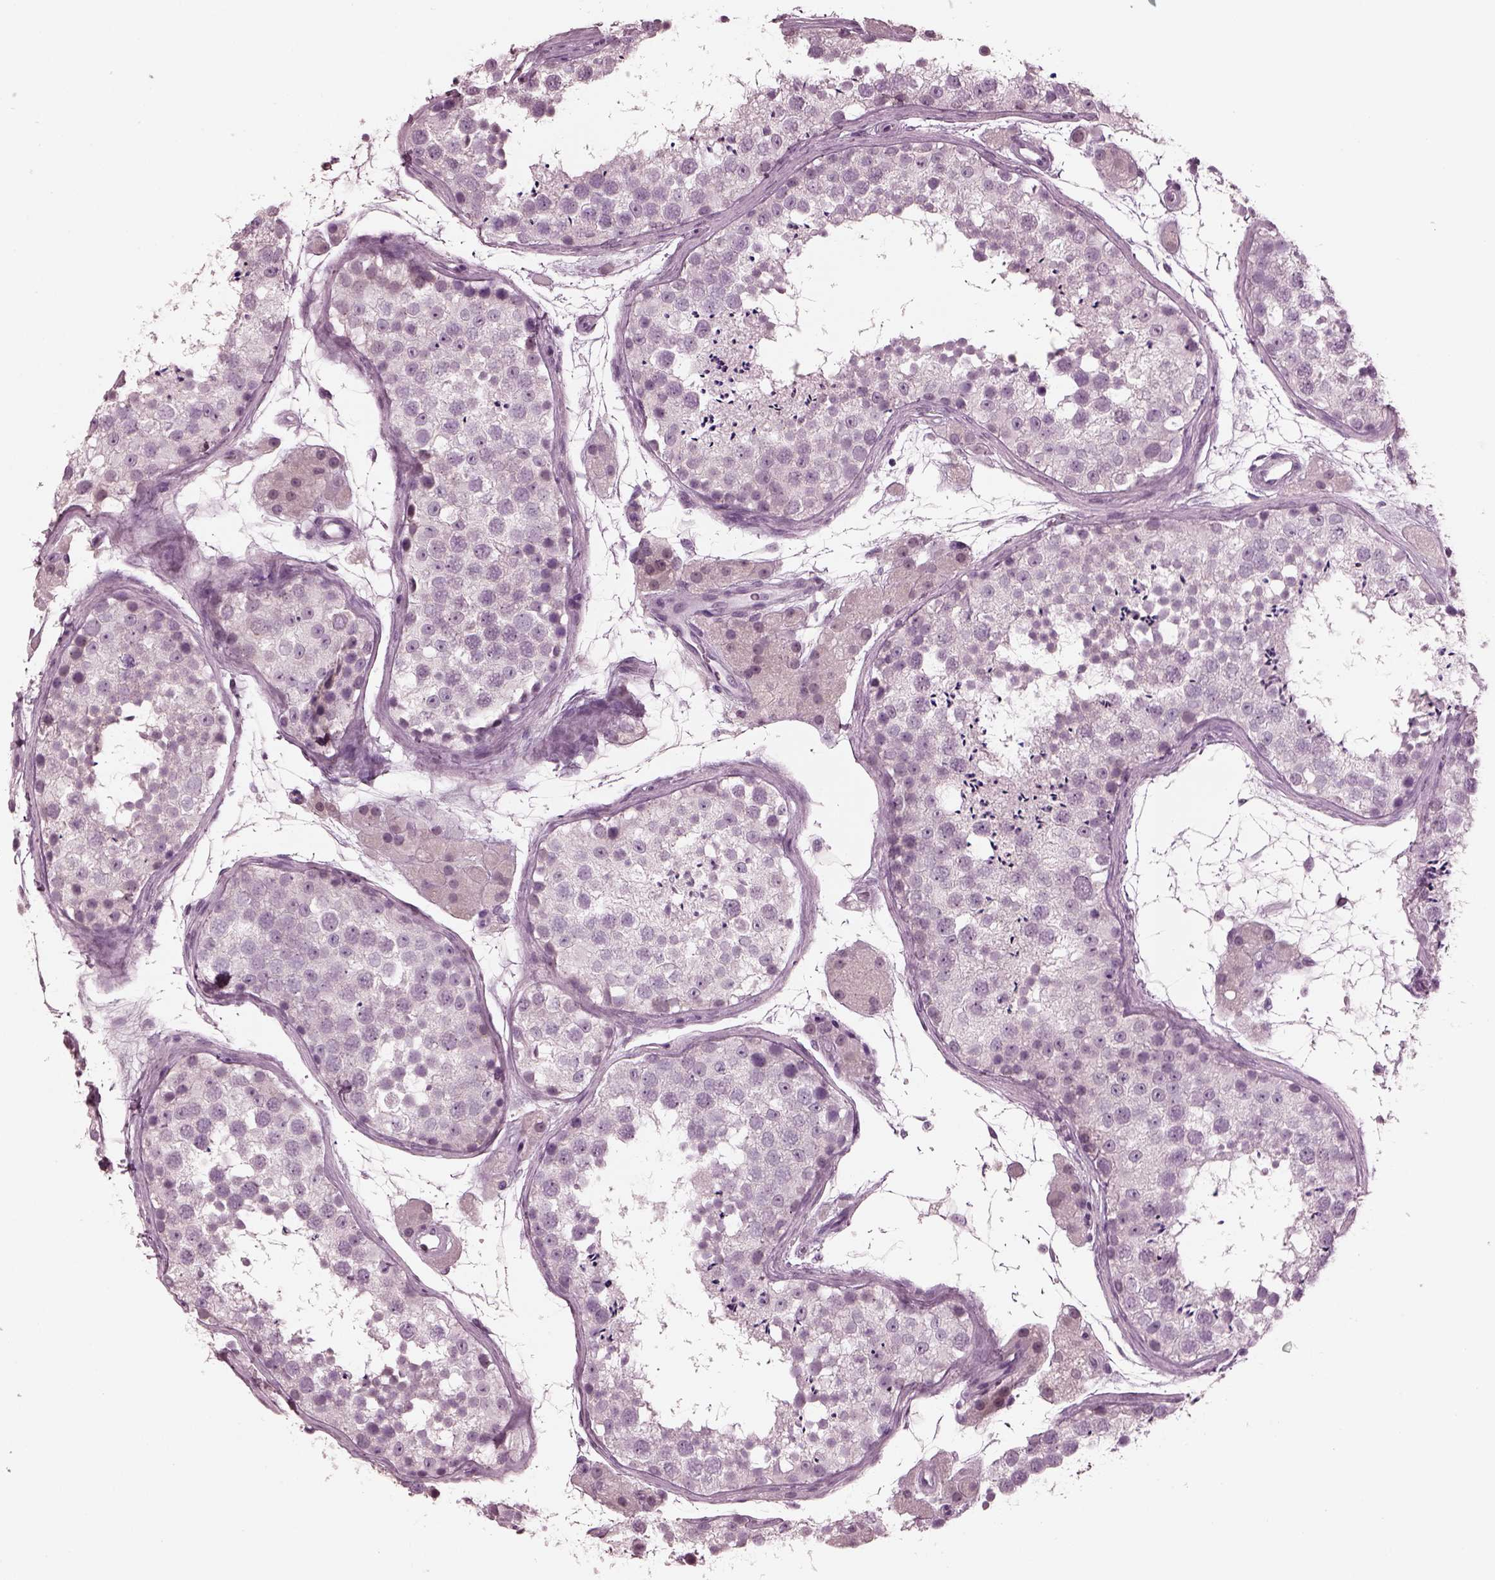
{"staining": {"intensity": "negative", "quantity": "none", "location": "none"}, "tissue": "testis", "cell_type": "Cells in seminiferous ducts", "image_type": "normal", "snomed": [{"axis": "morphology", "description": "Normal tissue, NOS"}, {"axis": "topography", "description": "Testis"}], "caption": "High magnification brightfield microscopy of benign testis stained with DAB (brown) and counterstained with hematoxylin (blue): cells in seminiferous ducts show no significant positivity. Nuclei are stained in blue.", "gene": "MIB2", "patient": {"sex": "male", "age": 41}}